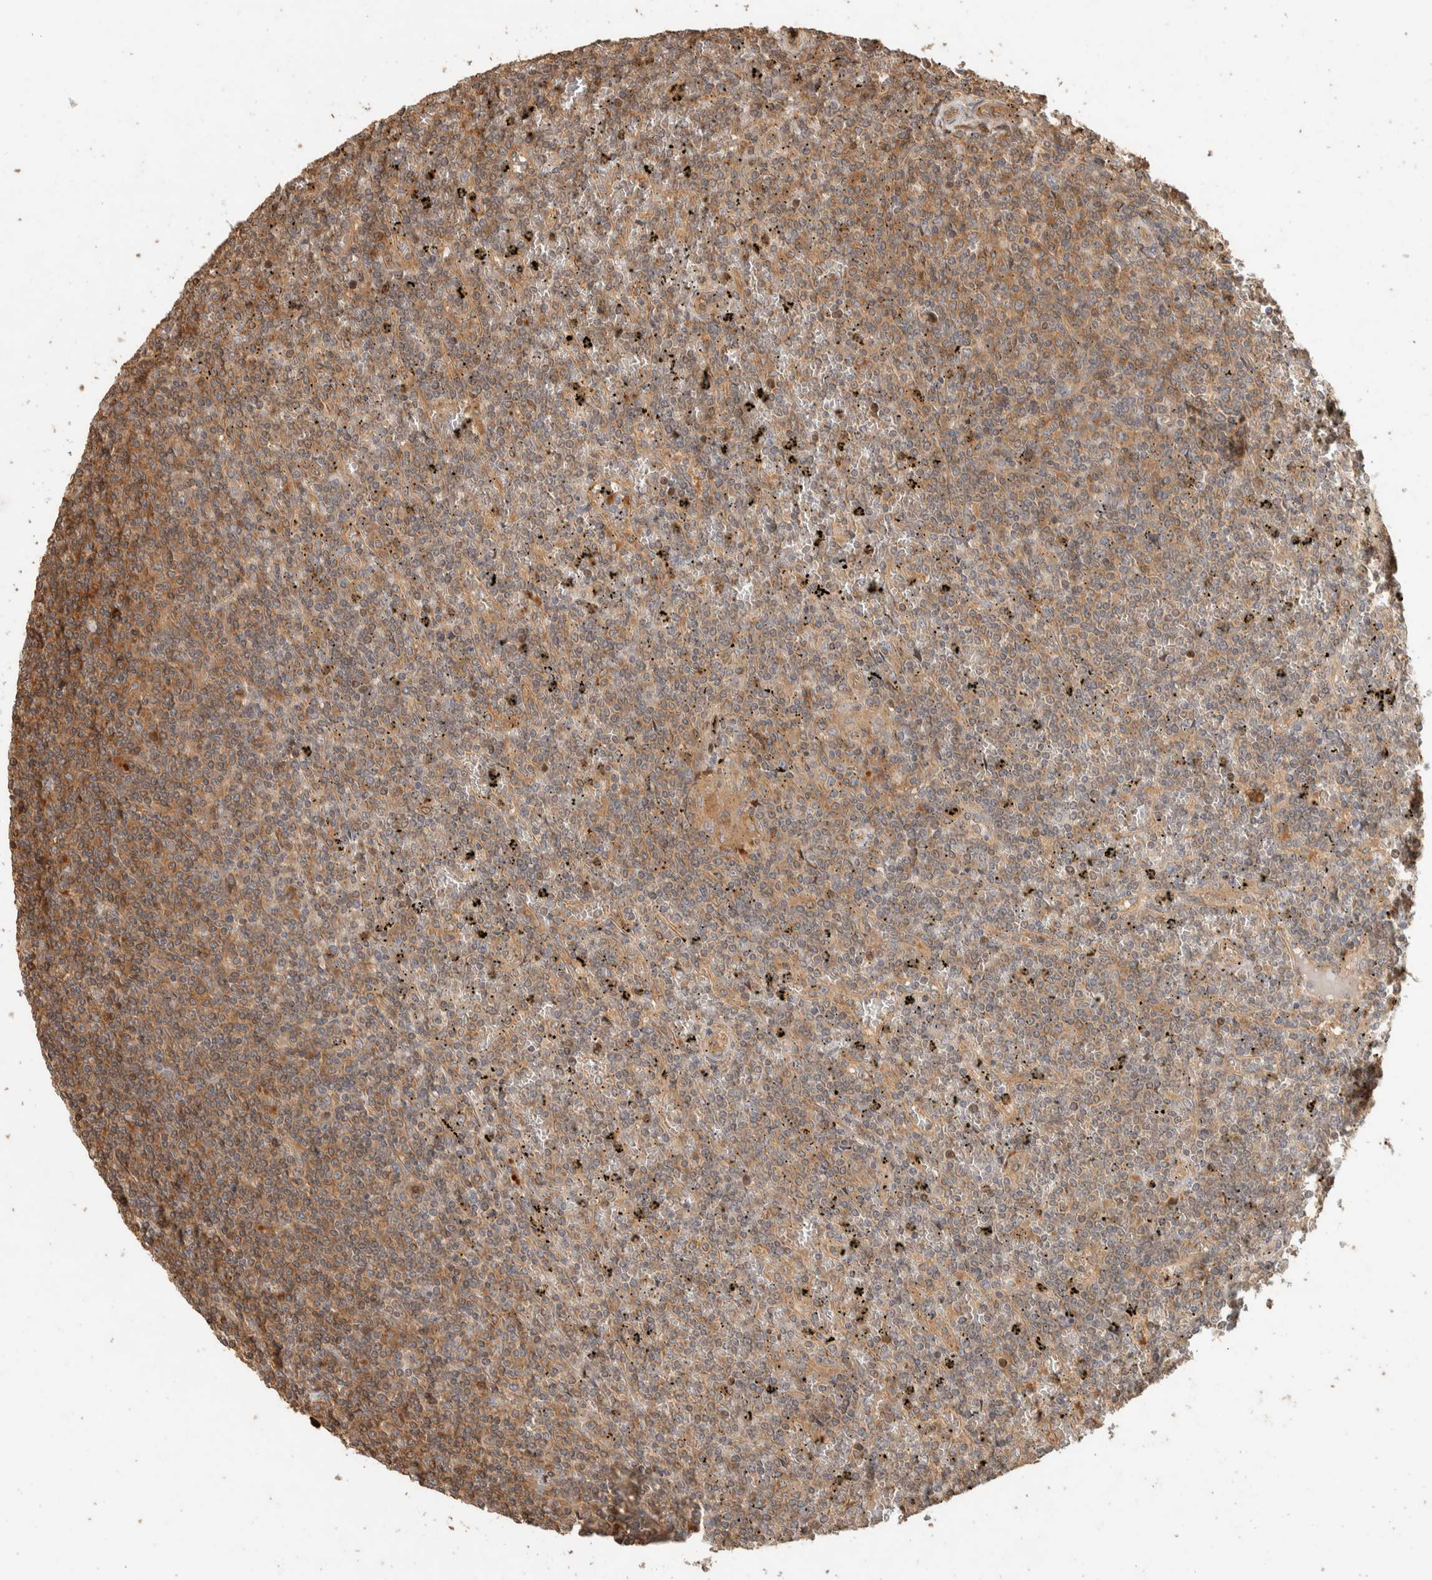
{"staining": {"intensity": "moderate", "quantity": "25%-75%", "location": "cytoplasmic/membranous"}, "tissue": "lymphoma", "cell_type": "Tumor cells", "image_type": "cancer", "snomed": [{"axis": "morphology", "description": "Malignant lymphoma, non-Hodgkin's type, Low grade"}, {"axis": "topography", "description": "Spleen"}], "caption": "Immunohistochemical staining of human low-grade malignant lymphoma, non-Hodgkin's type reveals moderate cytoplasmic/membranous protein positivity in approximately 25%-75% of tumor cells.", "gene": "EXOC7", "patient": {"sex": "female", "age": 19}}